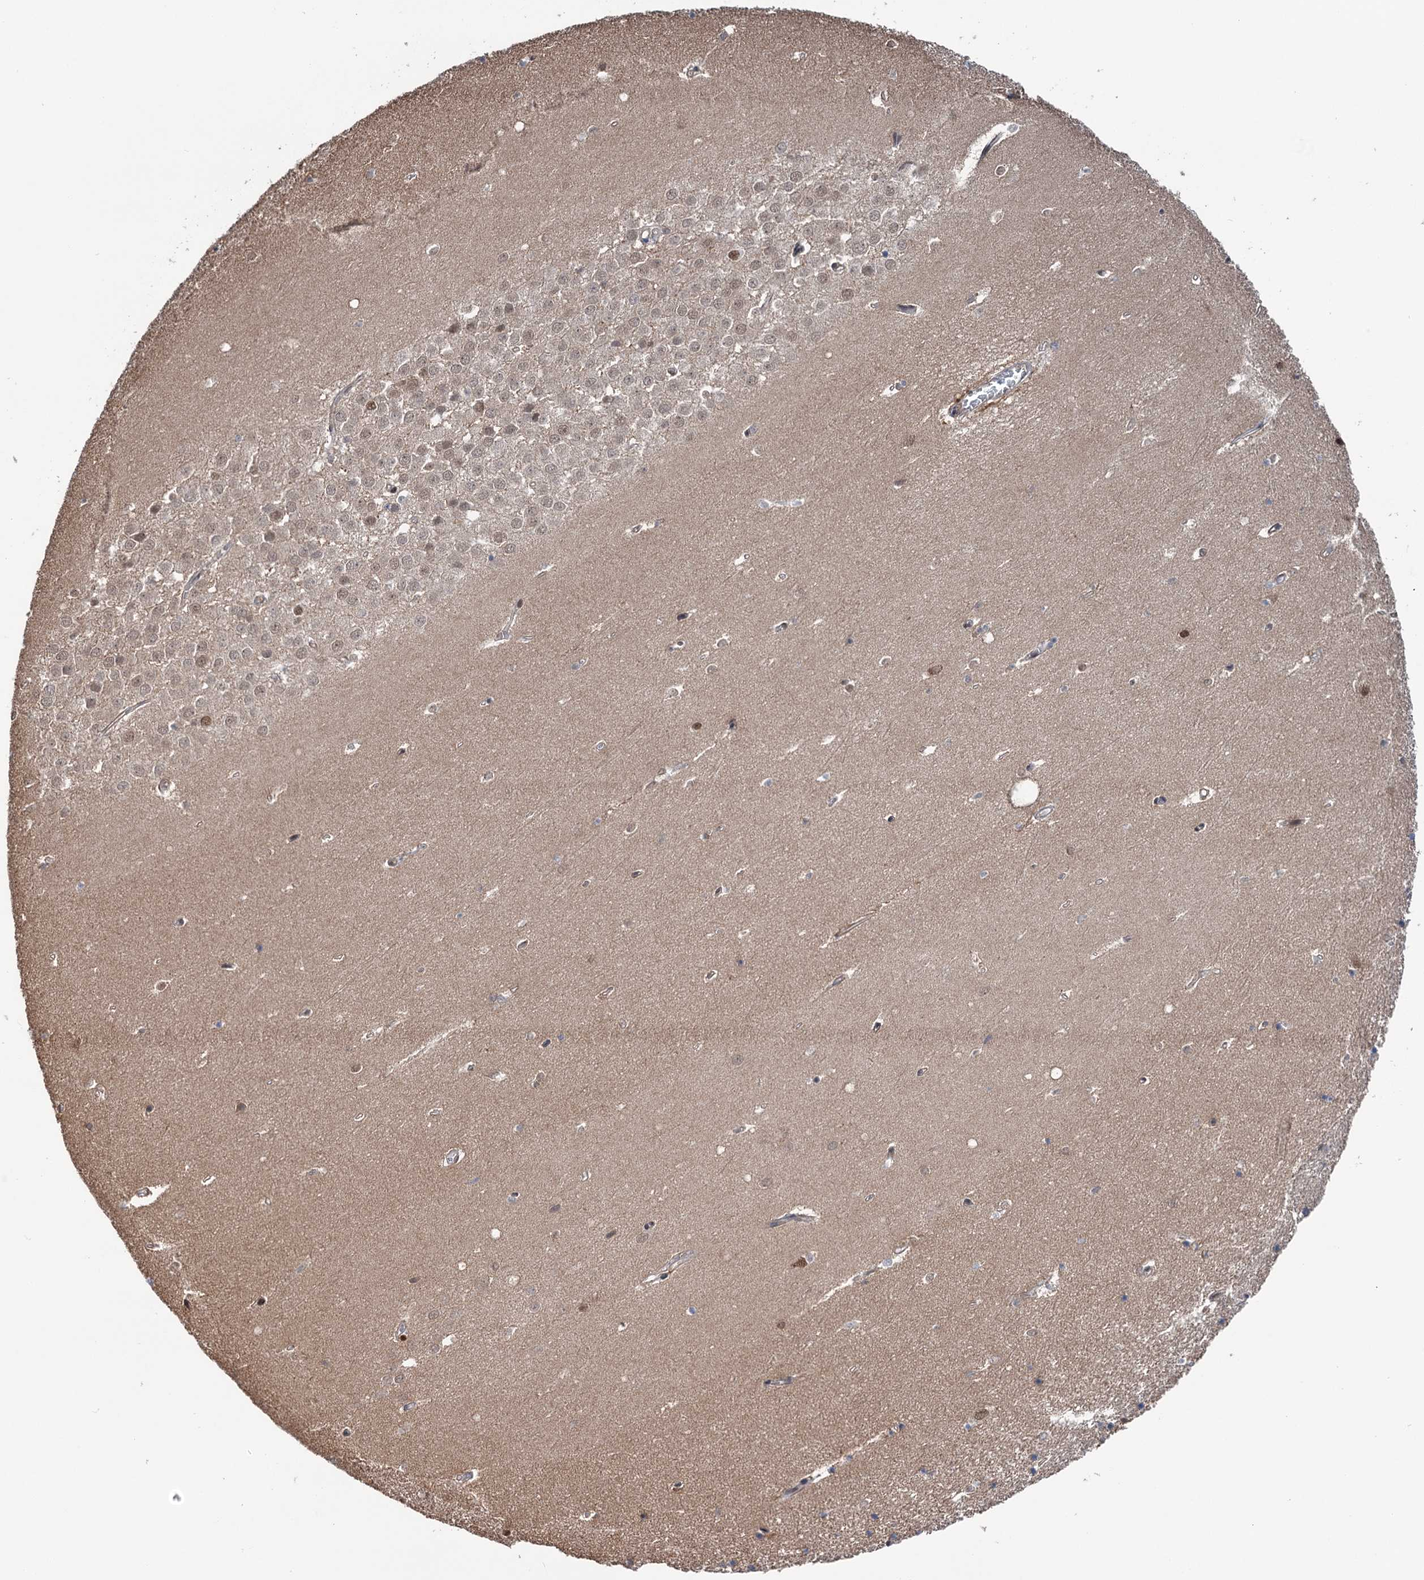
{"staining": {"intensity": "moderate", "quantity": "<25%", "location": "nuclear"}, "tissue": "hippocampus", "cell_type": "Glial cells", "image_type": "normal", "snomed": [{"axis": "morphology", "description": "Normal tissue, NOS"}, {"axis": "topography", "description": "Hippocampus"}], "caption": "Hippocampus stained for a protein shows moderate nuclear positivity in glial cells. The staining is performed using DAB brown chromogen to label protein expression. The nuclei are counter-stained blue using hematoxylin.", "gene": "NCAPD2", "patient": {"sex": "female", "age": 64}}